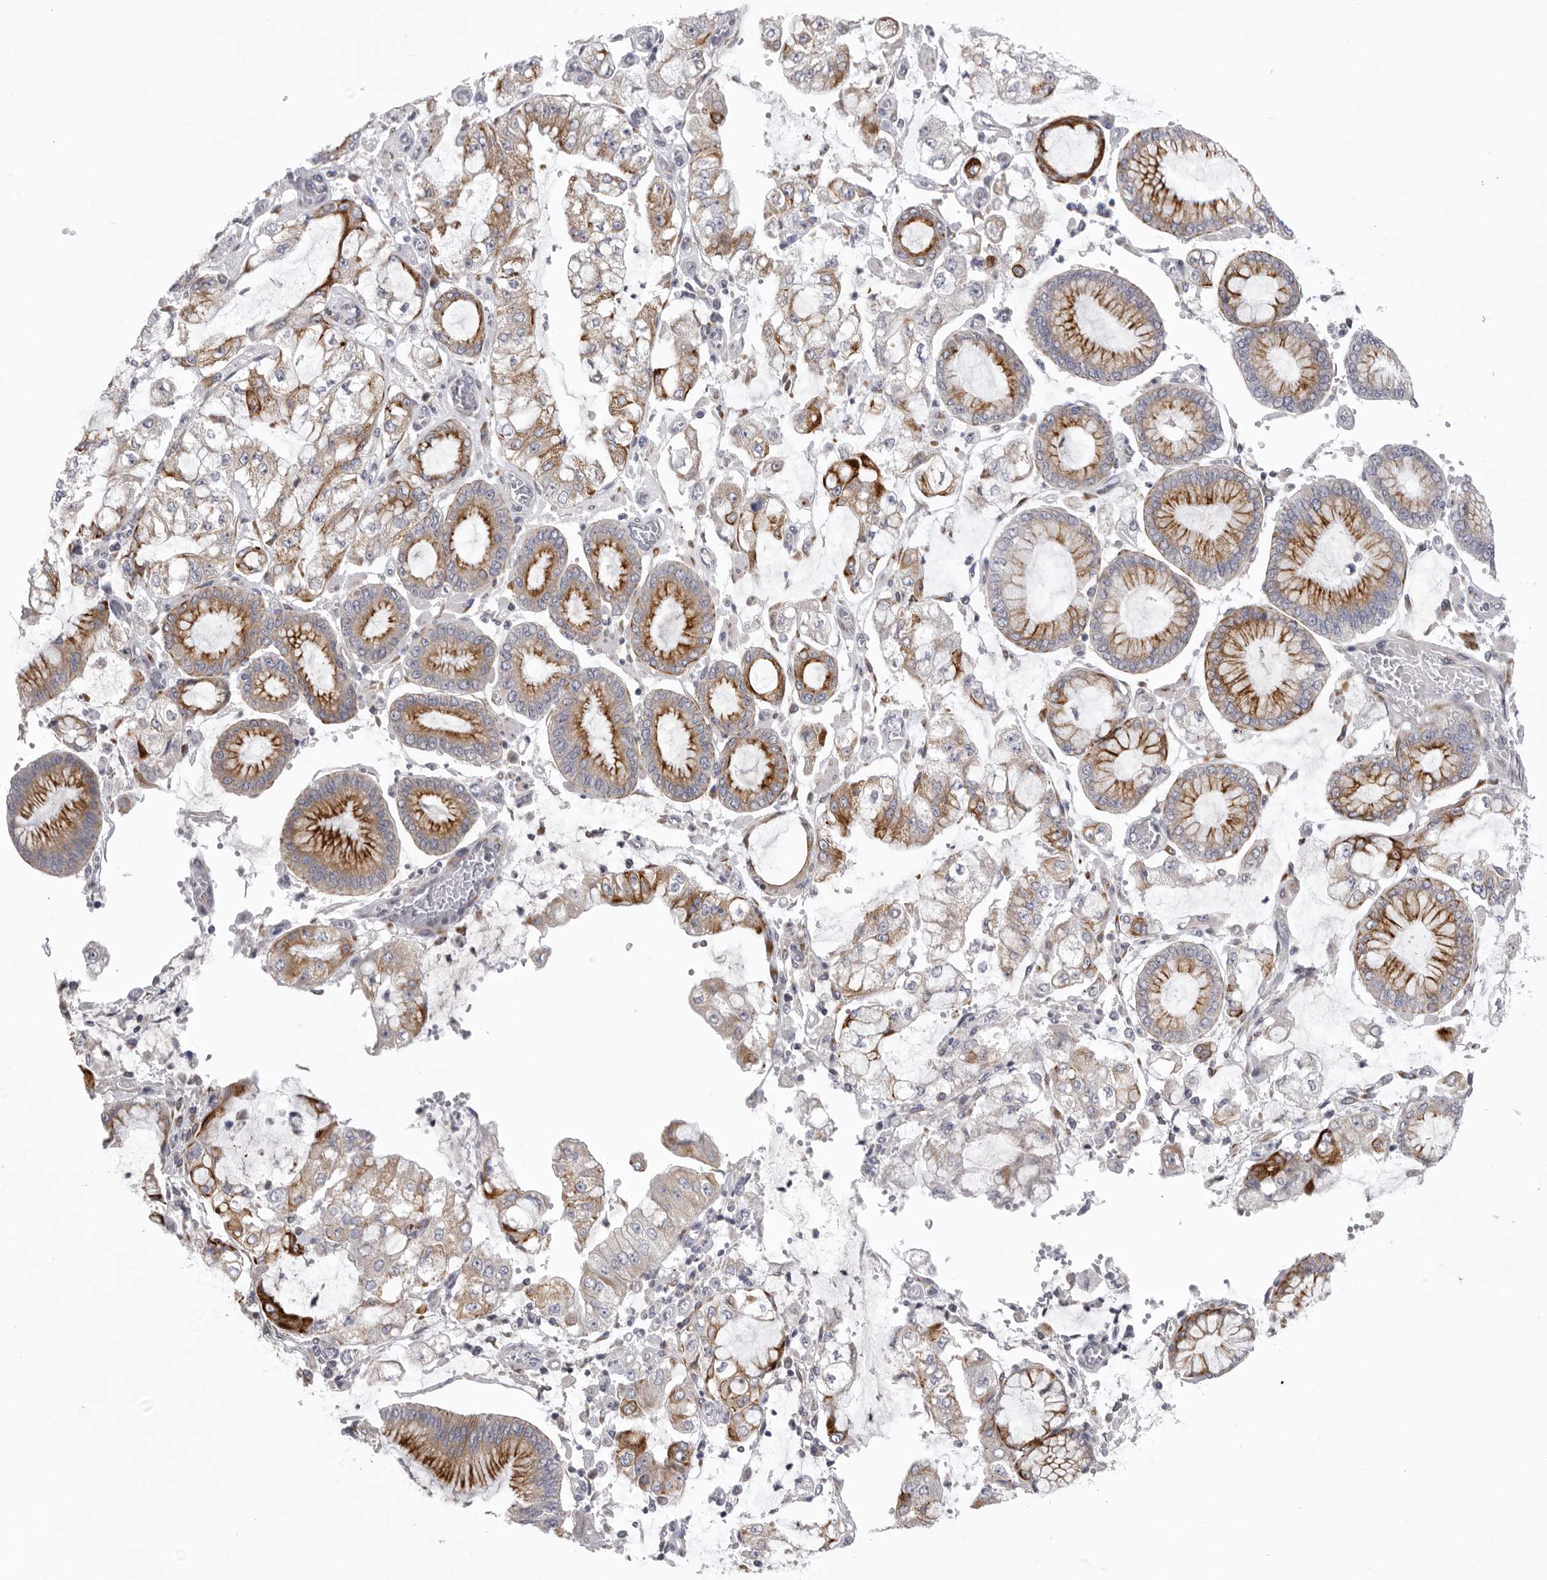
{"staining": {"intensity": "strong", "quantity": ">75%", "location": "cytoplasmic/membranous"}, "tissue": "stomach cancer", "cell_type": "Tumor cells", "image_type": "cancer", "snomed": [{"axis": "morphology", "description": "Adenocarcinoma, NOS"}, {"axis": "topography", "description": "Stomach"}], "caption": "A high-resolution image shows immunohistochemistry (IHC) staining of stomach cancer (adenocarcinoma), which demonstrates strong cytoplasmic/membranous positivity in about >75% of tumor cells.", "gene": "USP24", "patient": {"sex": "male", "age": 76}}